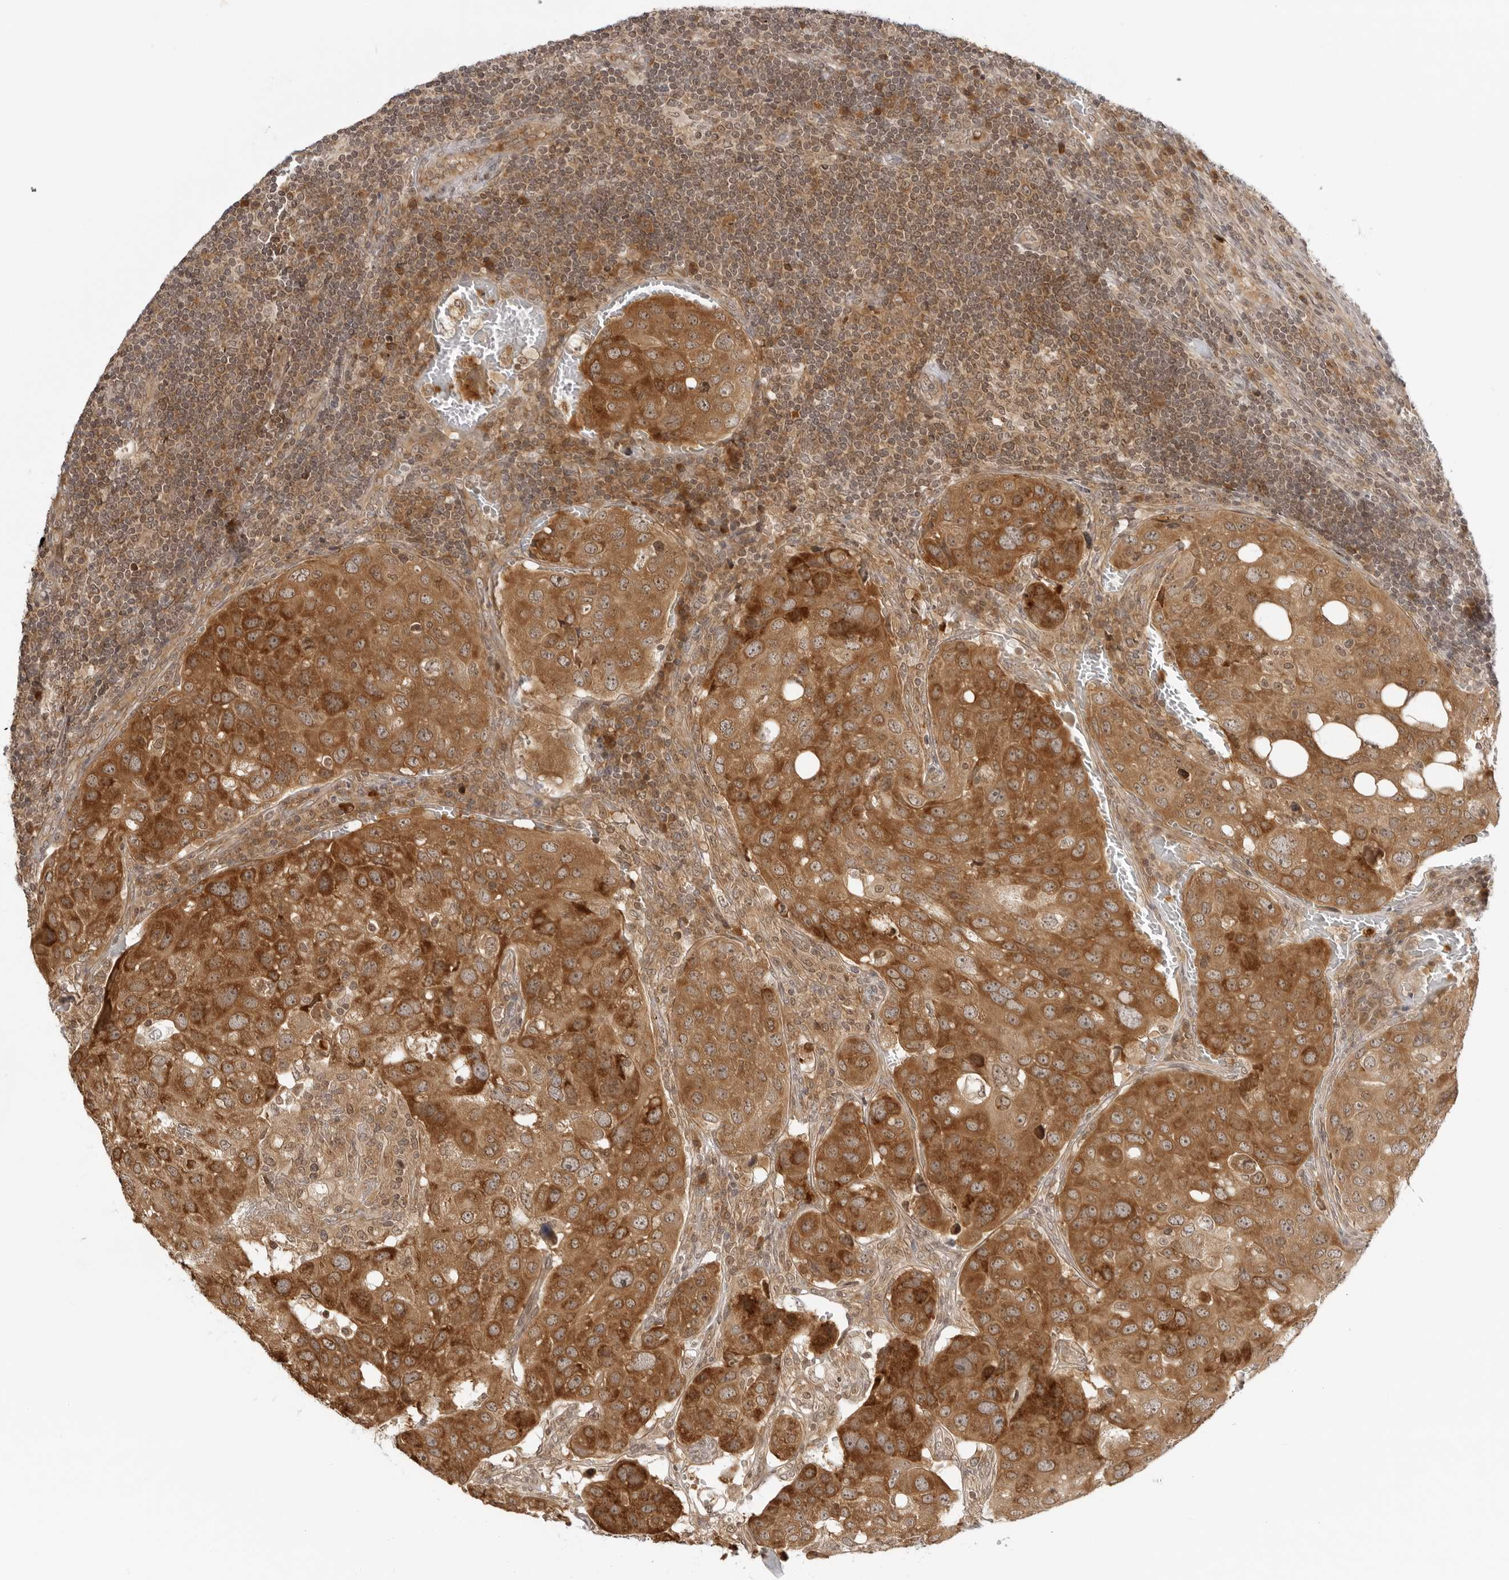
{"staining": {"intensity": "strong", "quantity": ">75%", "location": "cytoplasmic/membranous"}, "tissue": "urothelial cancer", "cell_type": "Tumor cells", "image_type": "cancer", "snomed": [{"axis": "morphology", "description": "Urothelial carcinoma, High grade"}, {"axis": "topography", "description": "Lymph node"}, {"axis": "topography", "description": "Urinary bladder"}], "caption": "Urothelial cancer stained with a protein marker demonstrates strong staining in tumor cells.", "gene": "PRRC2C", "patient": {"sex": "male", "age": 51}}